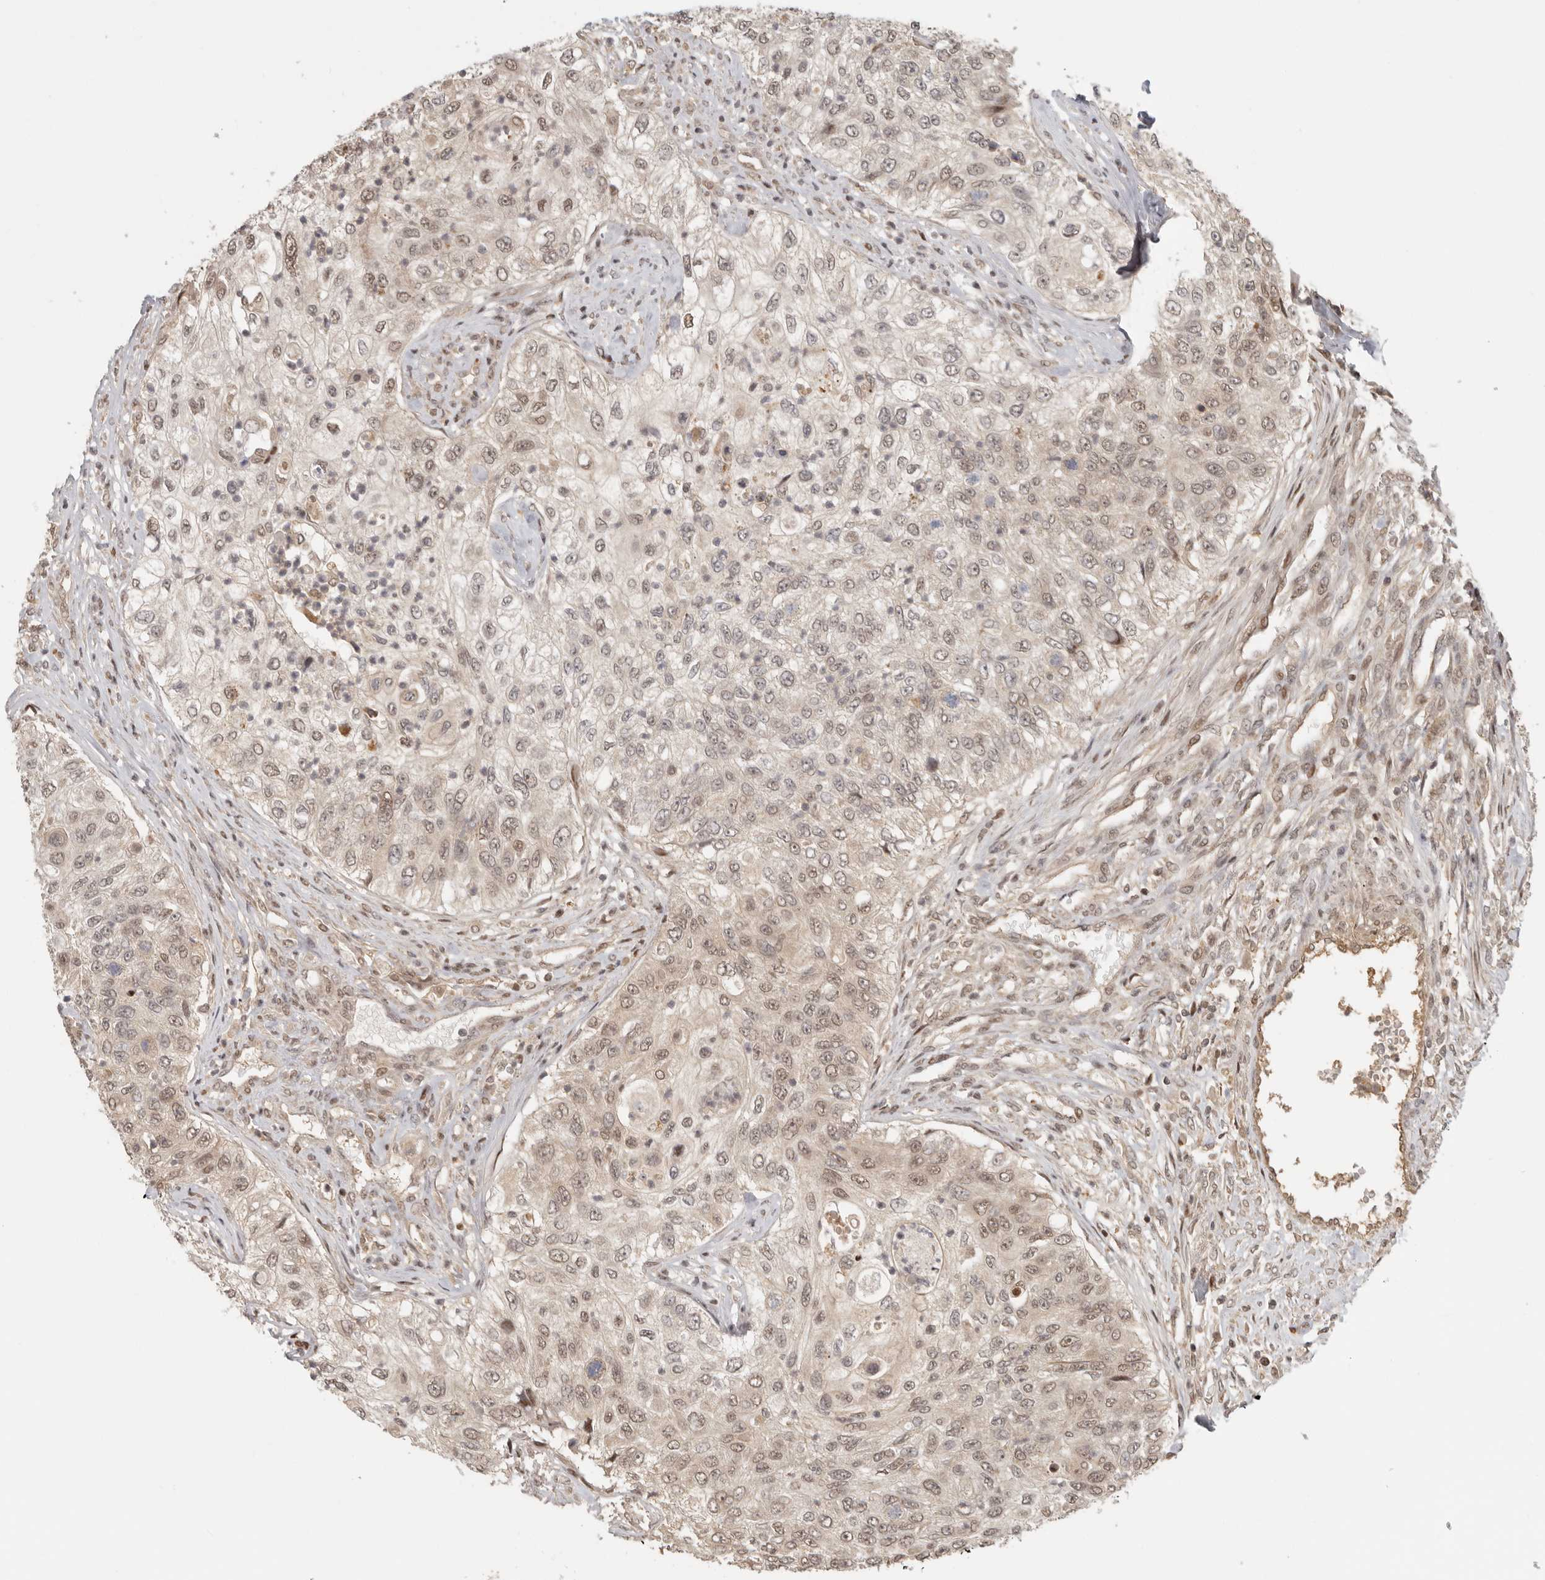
{"staining": {"intensity": "weak", "quantity": "<25%", "location": "cytoplasmic/membranous,nuclear"}, "tissue": "urothelial cancer", "cell_type": "Tumor cells", "image_type": "cancer", "snomed": [{"axis": "morphology", "description": "Urothelial carcinoma, High grade"}, {"axis": "topography", "description": "Urinary bladder"}], "caption": "This is an IHC micrograph of human urothelial carcinoma (high-grade). There is no expression in tumor cells.", "gene": "PSMA5", "patient": {"sex": "female", "age": 60}}